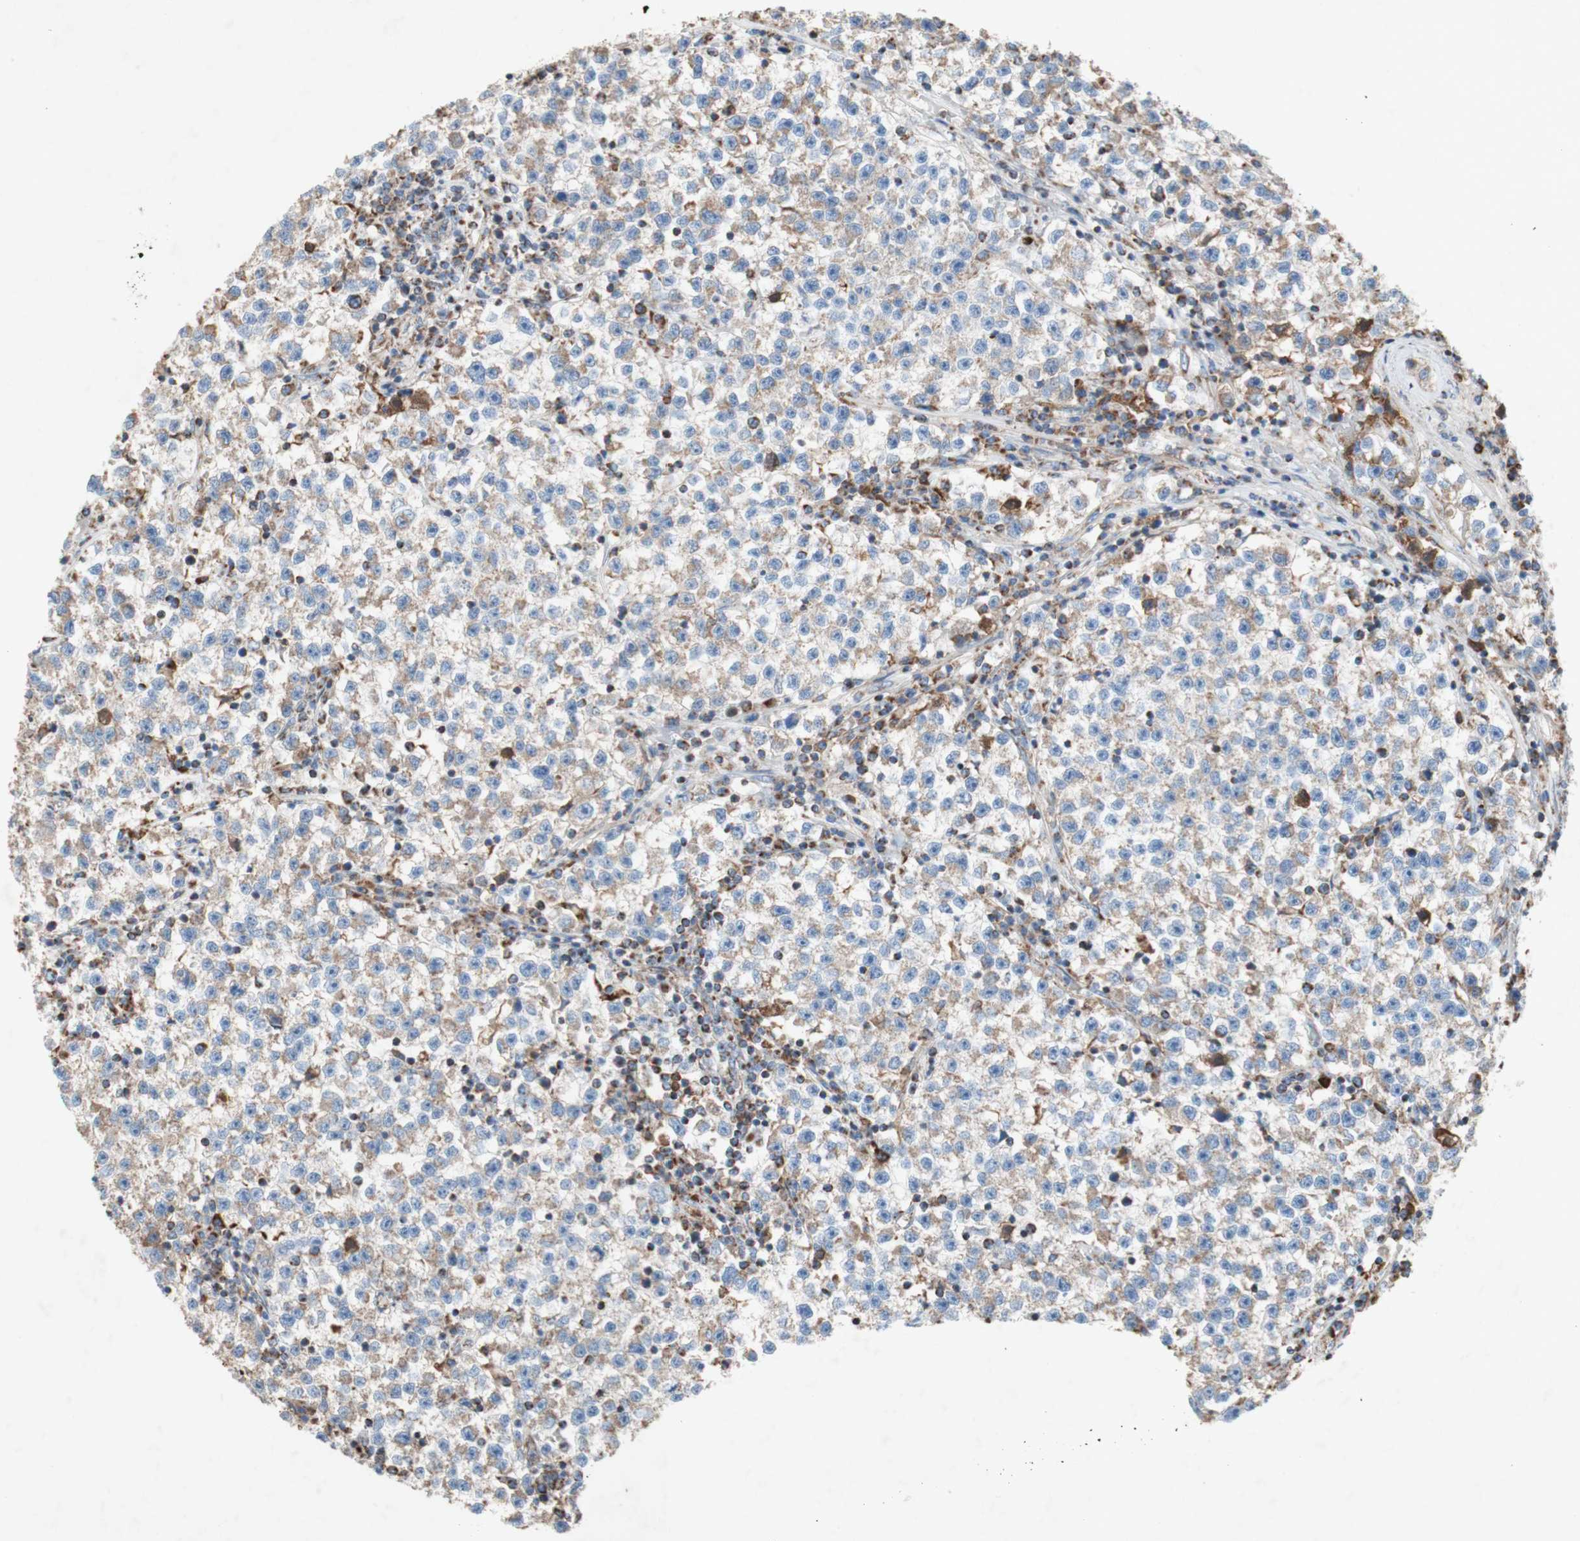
{"staining": {"intensity": "weak", "quantity": "25%-75%", "location": "cytoplasmic/membranous"}, "tissue": "testis cancer", "cell_type": "Tumor cells", "image_type": "cancer", "snomed": [{"axis": "morphology", "description": "Seminoma, NOS"}, {"axis": "topography", "description": "Testis"}], "caption": "Testis cancer tissue reveals weak cytoplasmic/membranous positivity in about 25%-75% of tumor cells", "gene": "SDHB", "patient": {"sex": "male", "age": 22}}